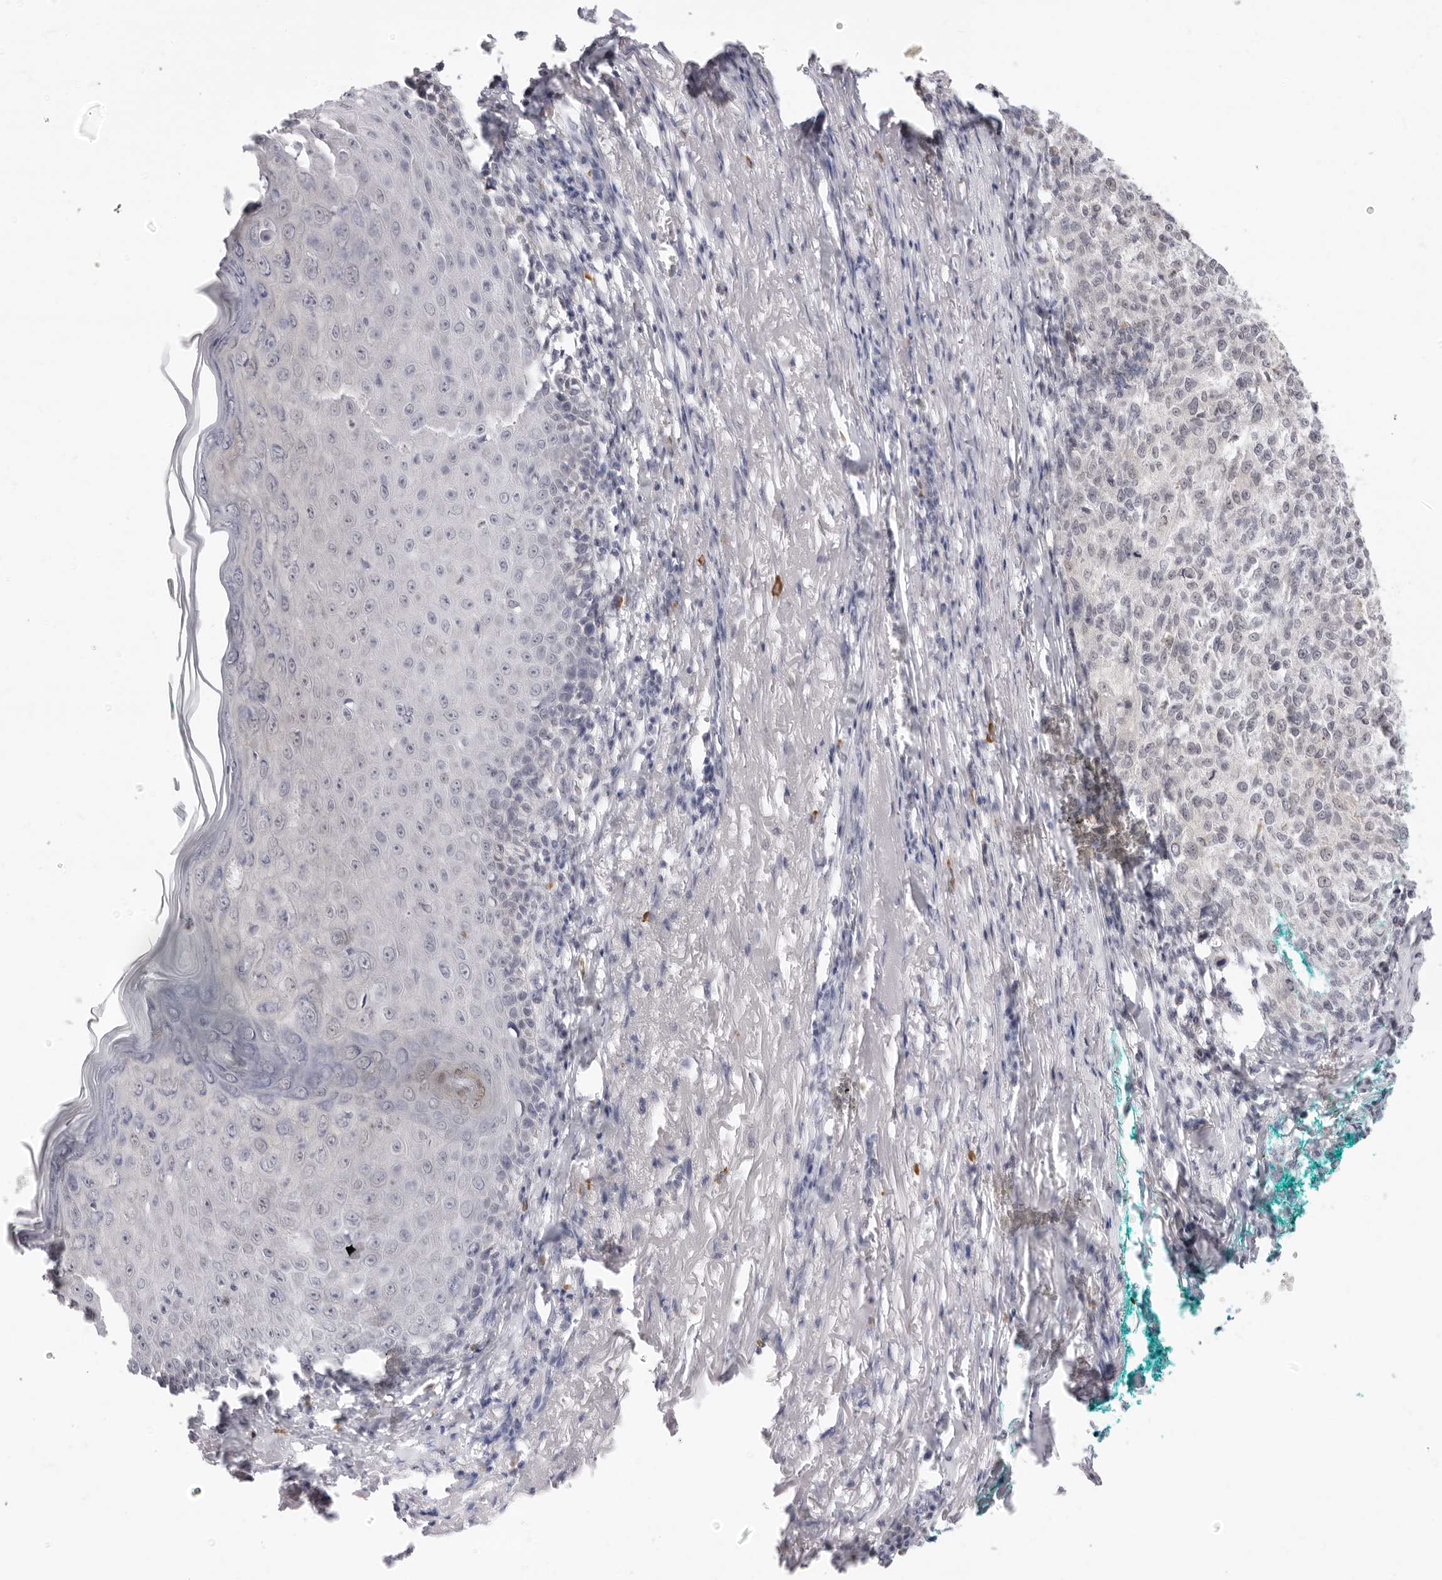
{"staining": {"intensity": "negative", "quantity": "none", "location": "none"}, "tissue": "melanoma", "cell_type": "Tumor cells", "image_type": "cancer", "snomed": [{"axis": "morphology", "description": "Necrosis, NOS"}, {"axis": "morphology", "description": "Malignant melanoma, NOS"}, {"axis": "topography", "description": "Skin"}], "caption": "IHC of human melanoma demonstrates no staining in tumor cells.", "gene": "FDPS", "patient": {"sex": "female", "age": 87}}